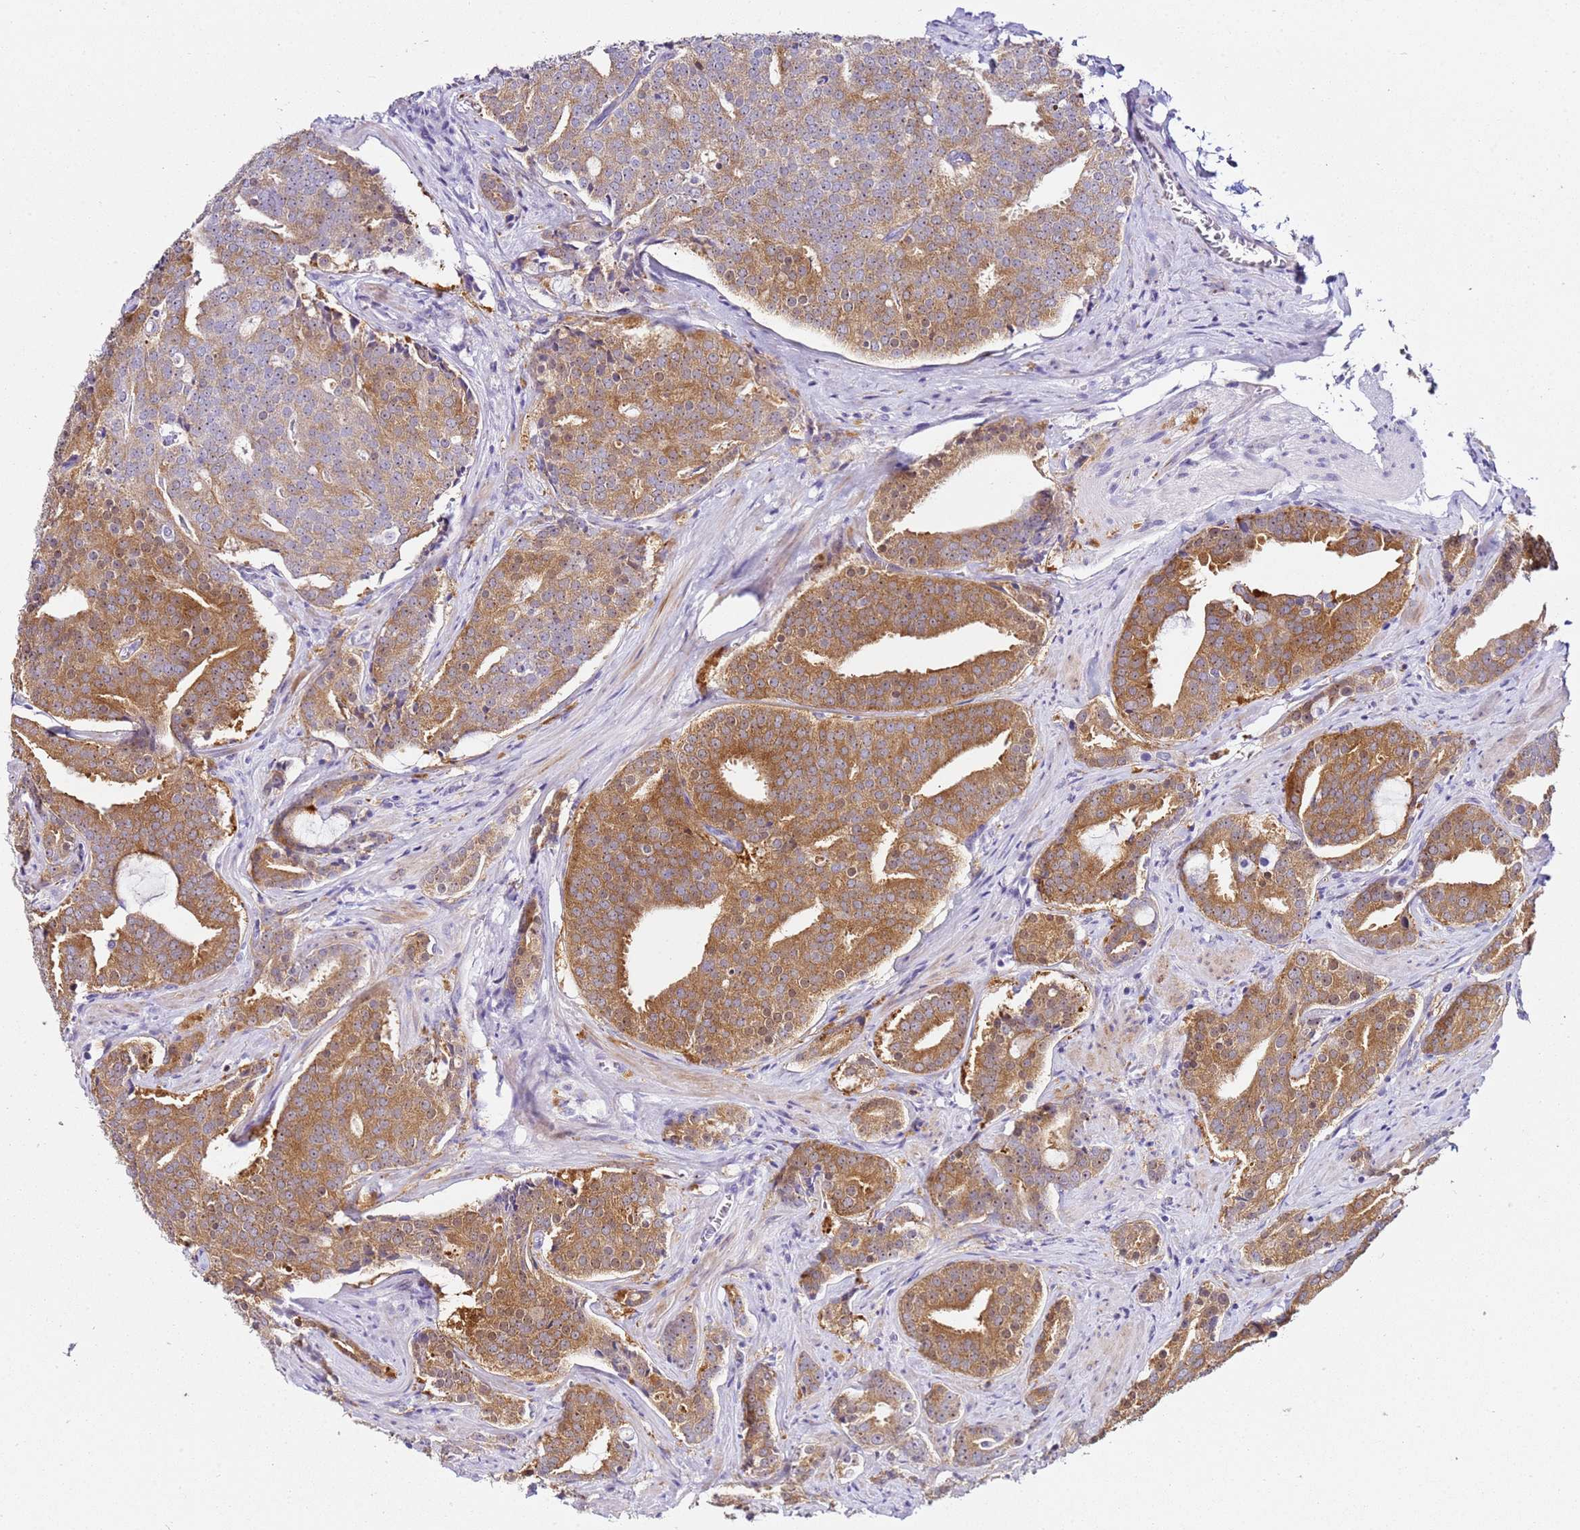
{"staining": {"intensity": "moderate", "quantity": ">75%", "location": "cytoplasmic/membranous"}, "tissue": "prostate cancer", "cell_type": "Tumor cells", "image_type": "cancer", "snomed": [{"axis": "morphology", "description": "Adenocarcinoma, High grade"}, {"axis": "topography", "description": "Prostate"}], "caption": "Immunohistochemistry (DAB (3,3'-diaminobenzidine)) staining of human prostate high-grade adenocarcinoma displays moderate cytoplasmic/membranous protein staining in approximately >75% of tumor cells.", "gene": "HGD", "patient": {"sex": "male", "age": 55}}